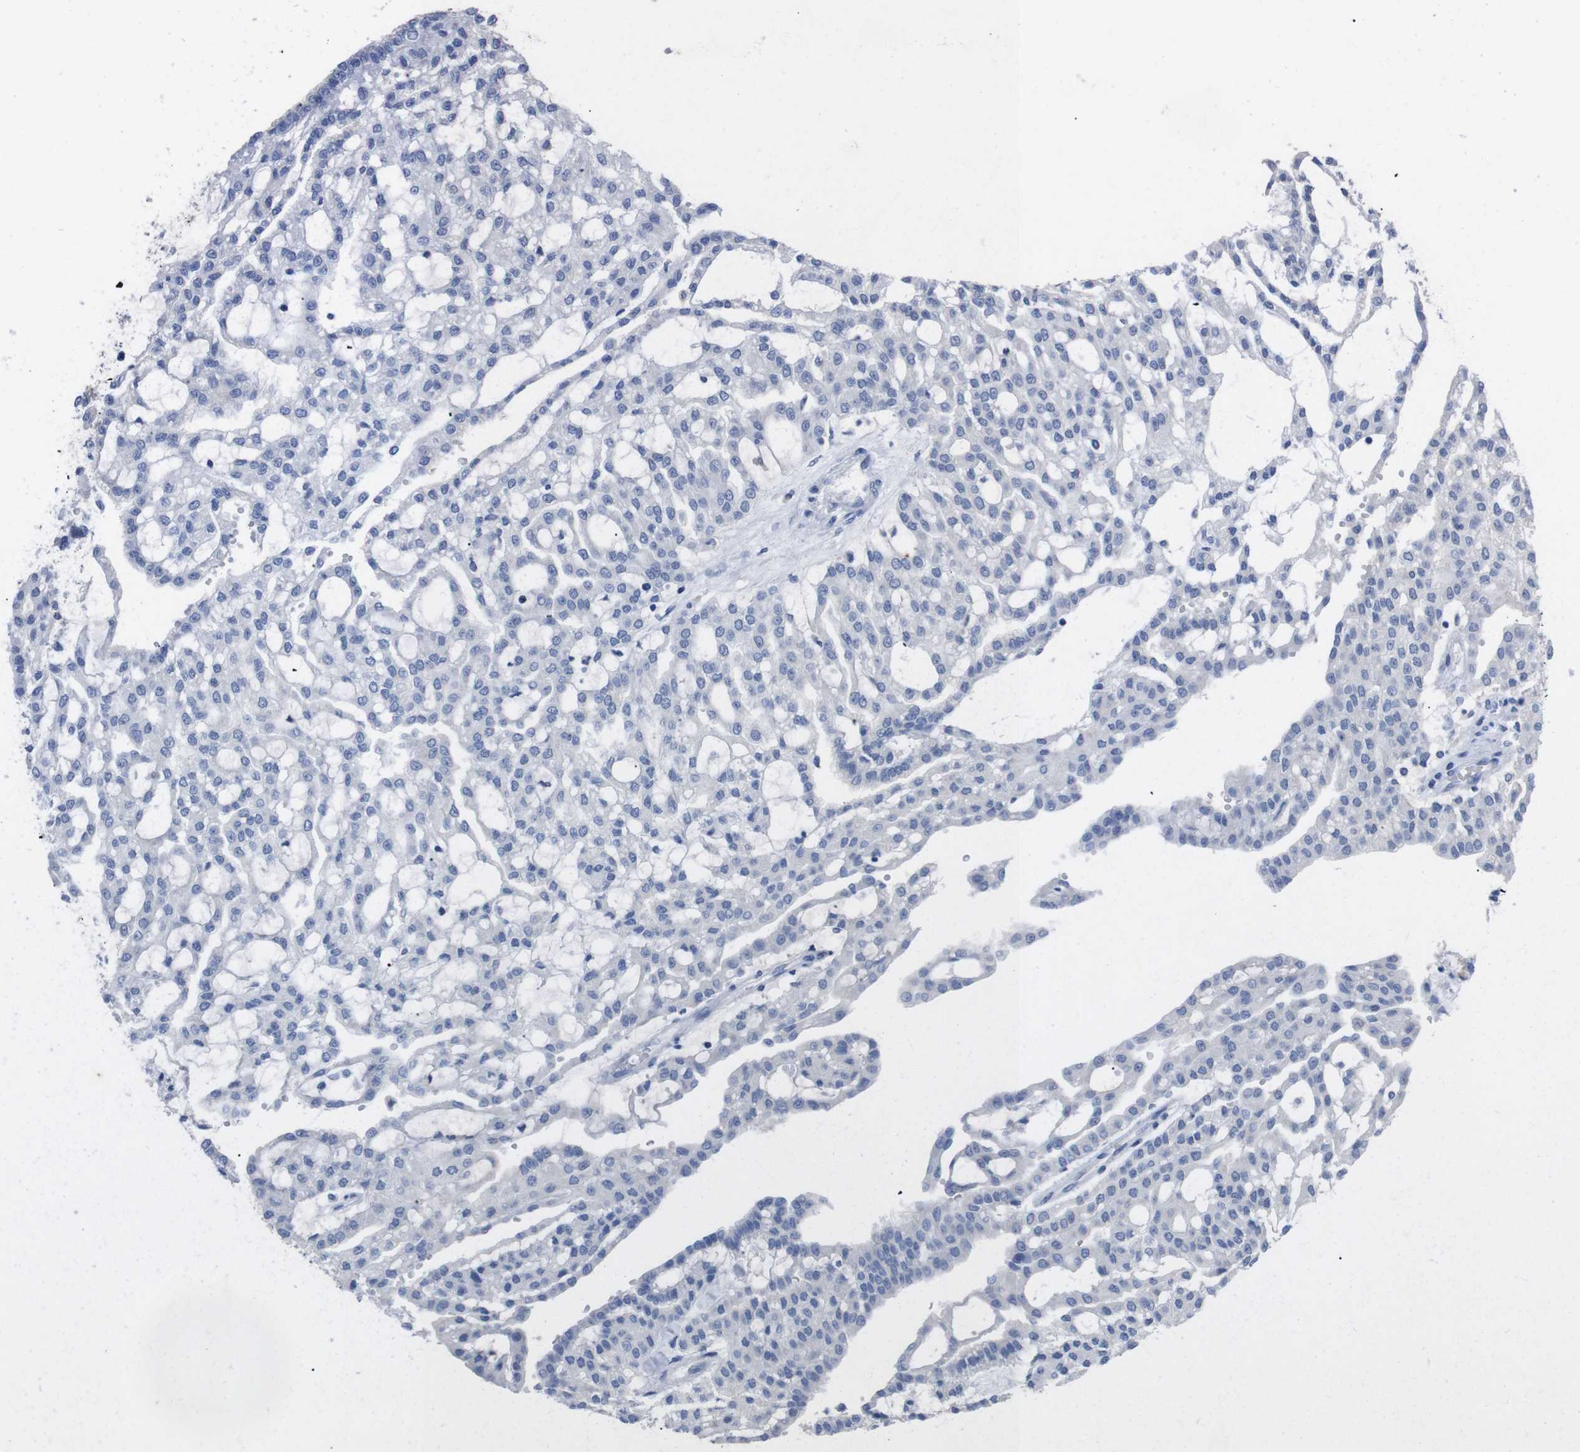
{"staining": {"intensity": "negative", "quantity": "none", "location": "none"}, "tissue": "renal cancer", "cell_type": "Tumor cells", "image_type": "cancer", "snomed": [{"axis": "morphology", "description": "Adenocarcinoma, NOS"}, {"axis": "topography", "description": "Kidney"}], "caption": "DAB (3,3'-diaminobenzidine) immunohistochemical staining of human renal adenocarcinoma shows no significant positivity in tumor cells.", "gene": "GJB2", "patient": {"sex": "male", "age": 63}}